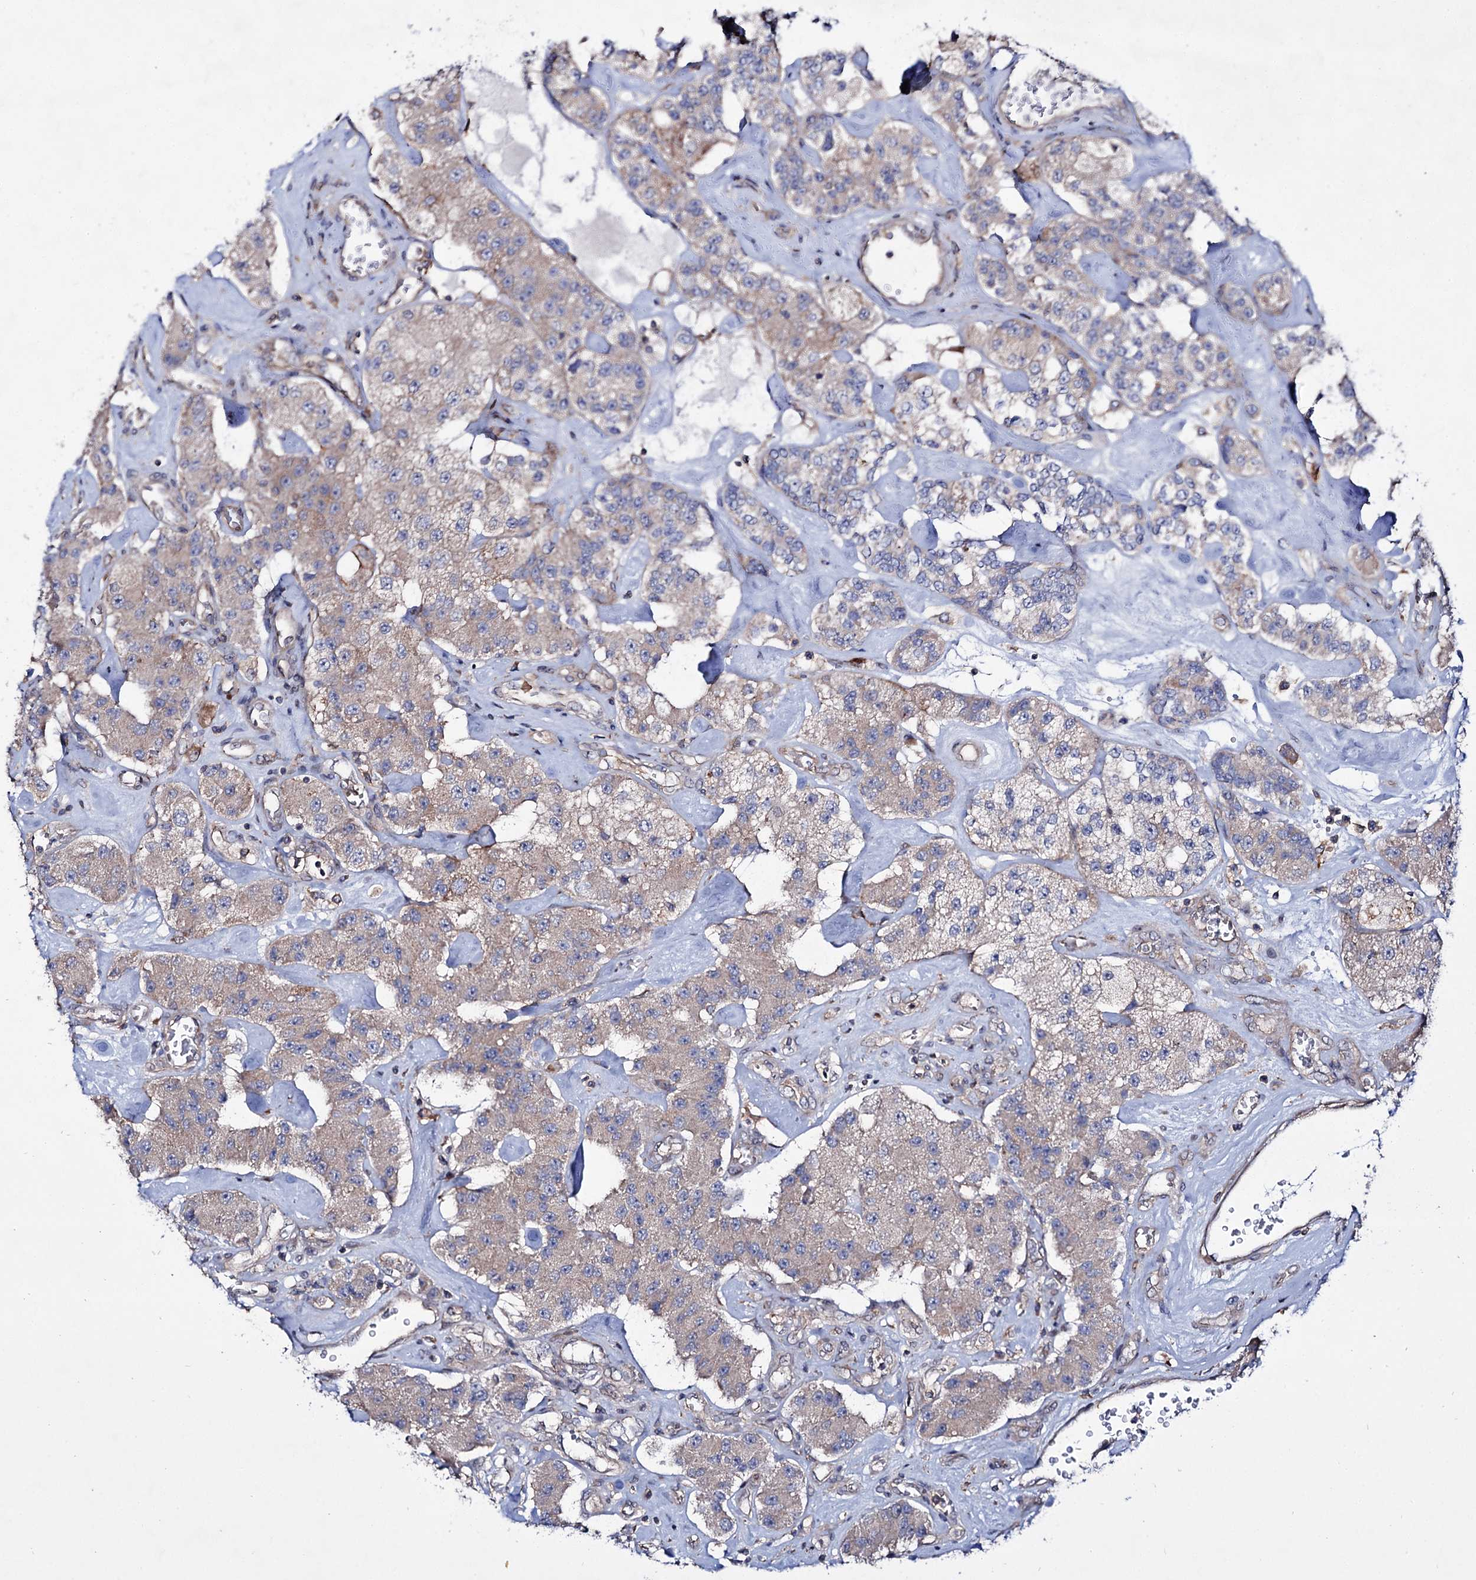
{"staining": {"intensity": "moderate", "quantity": ">75%", "location": "cytoplasmic/membranous"}, "tissue": "carcinoid", "cell_type": "Tumor cells", "image_type": "cancer", "snomed": [{"axis": "morphology", "description": "Carcinoid, malignant, NOS"}, {"axis": "topography", "description": "Pancreas"}], "caption": "Approximately >75% of tumor cells in carcinoid show moderate cytoplasmic/membranous protein staining as visualized by brown immunohistochemical staining.", "gene": "SEC24A", "patient": {"sex": "male", "age": 41}}